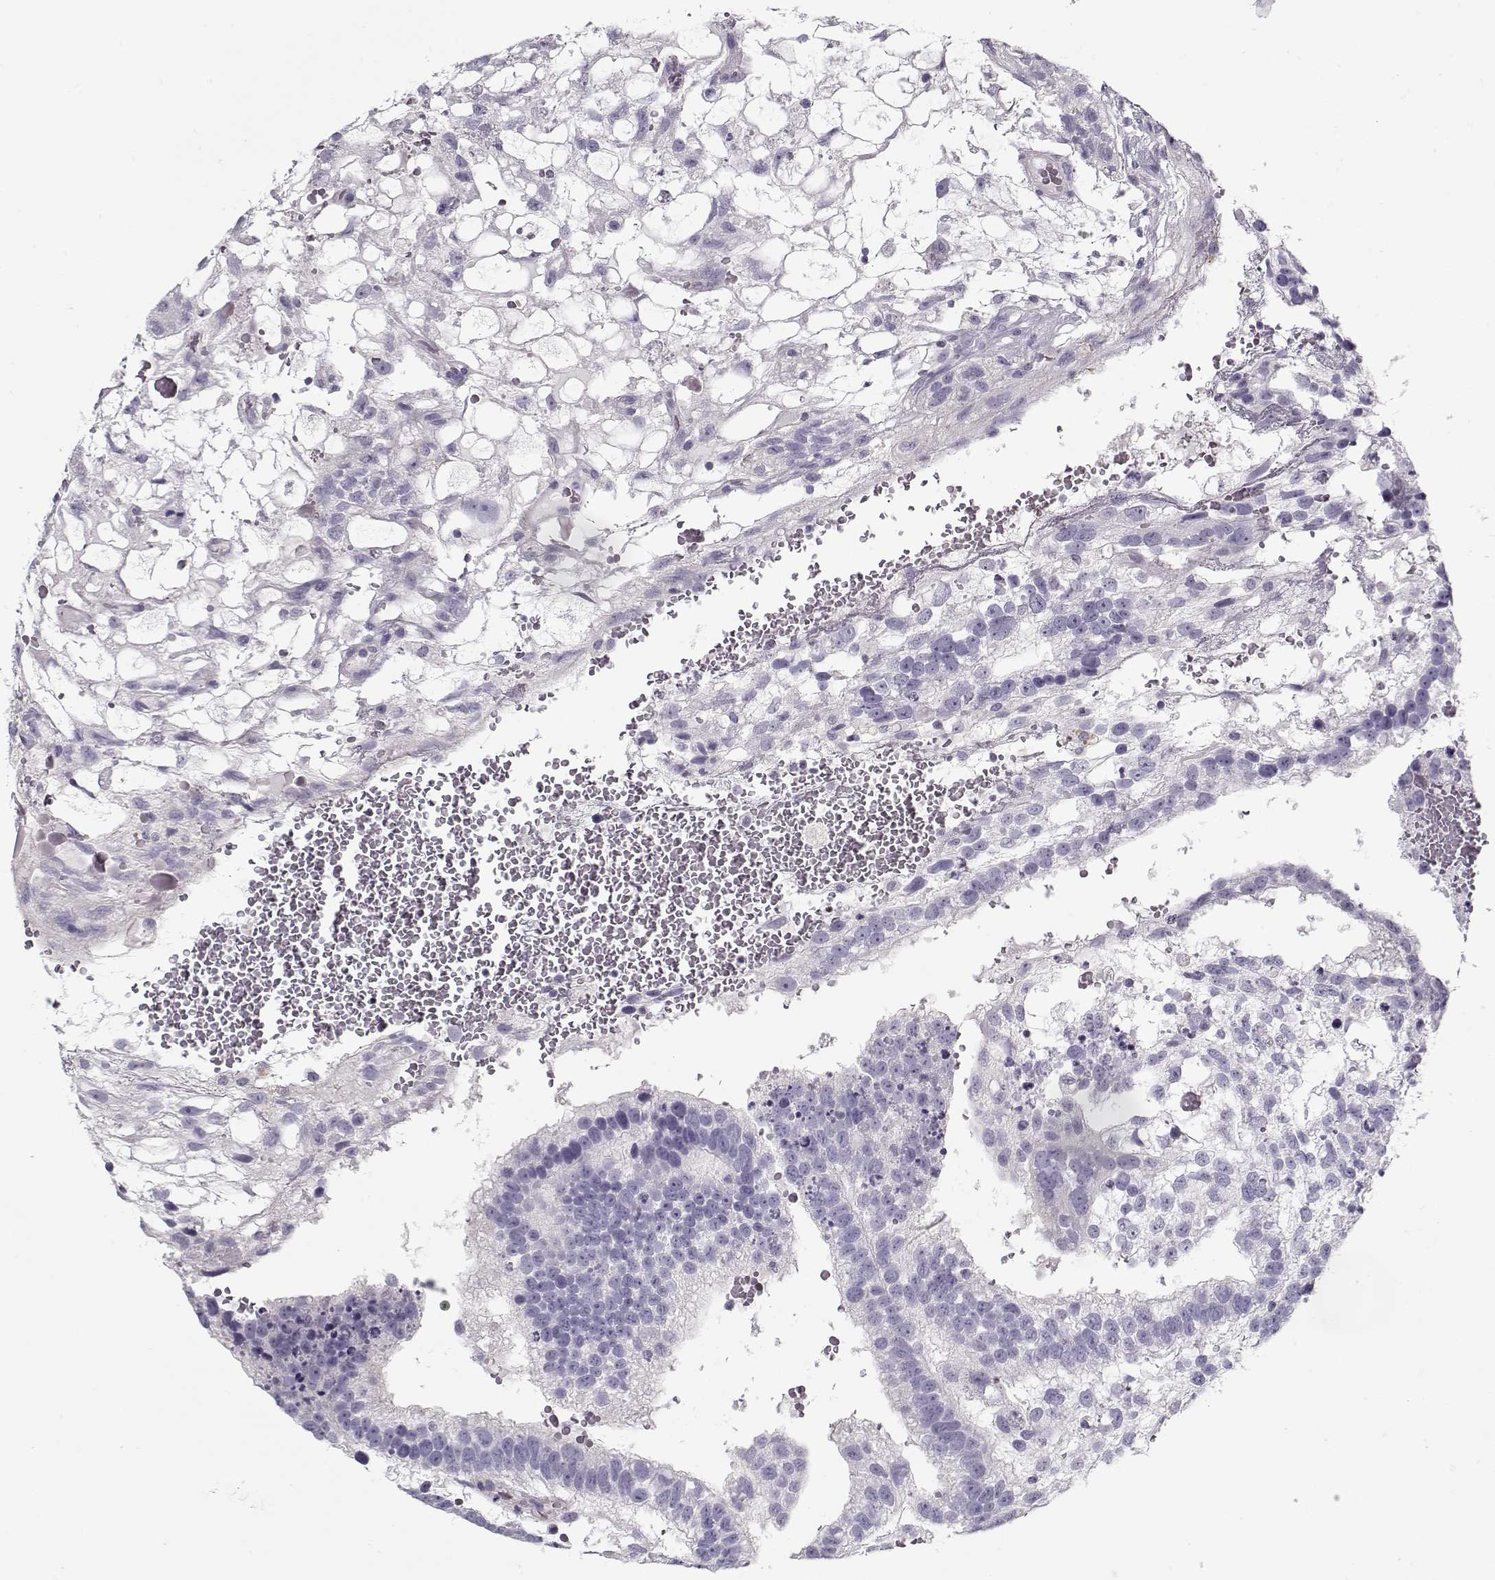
{"staining": {"intensity": "negative", "quantity": "none", "location": "none"}, "tissue": "testis cancer", "cell_type": "Tumor cells", "image_type": "cancer", "snomed": [{"axis": "morphology", "description": "Normal tissue, NOS"}, {"axis": "morphology", "description": "Carcinoma, Embryonal, NOS"}, {"axis": "topography", "description": "Testis"}, {"axis": "topography", "description": "Epididymis"}], "caption": "Immunohistochemistry photomicrograph of testis cancer stained for a protein (brown), which reveals no staining in tumor cells.", "gene": "CCDC136", "patient": {"sex": "male", "age": 32}}